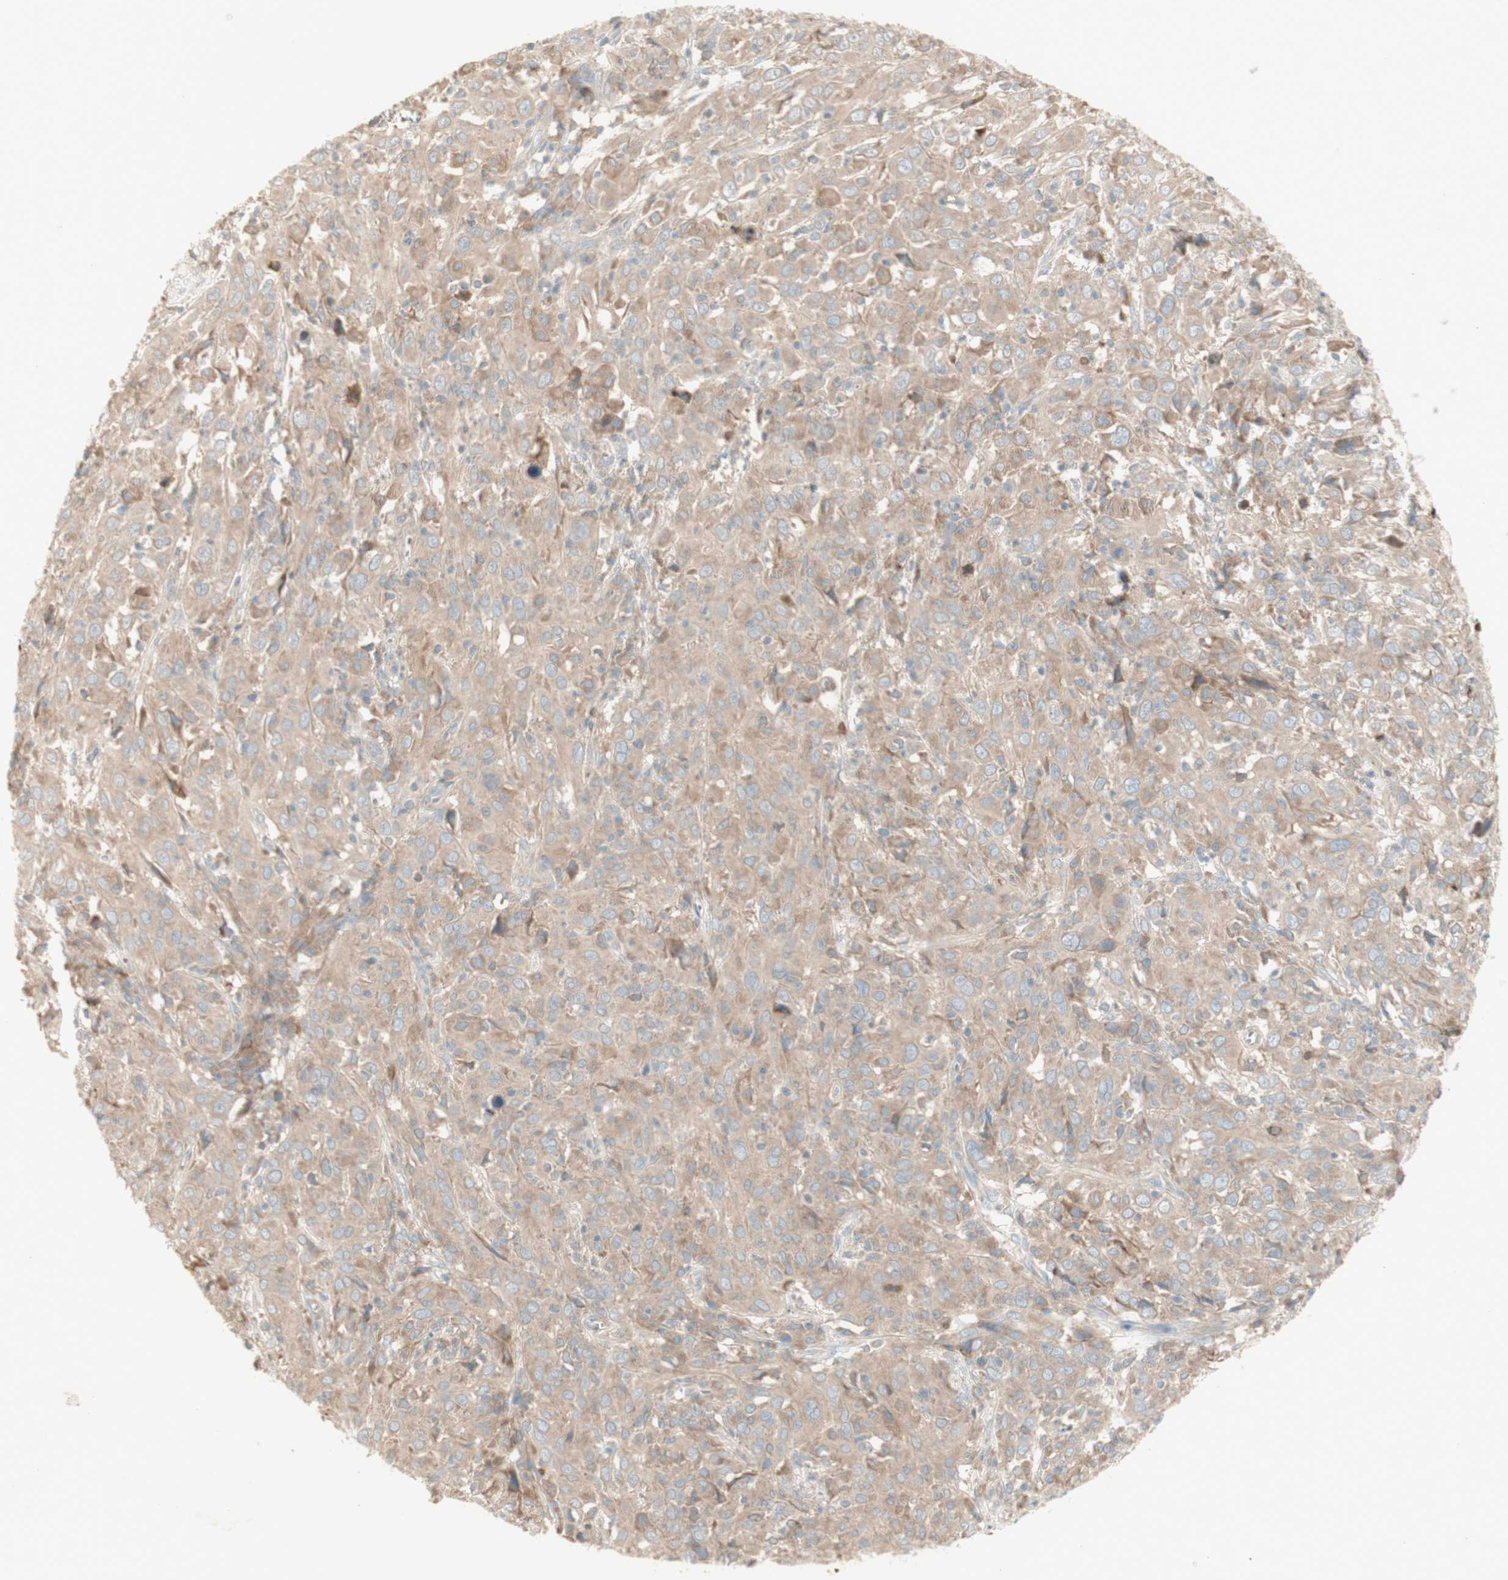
{"staining": {"intensity": "weak", "quantity": ">75%", "location": "cytoplasmic/membranous"}, "tissue": "cervical cancer", "cell_type": "Tumor cells", "image_type": "cancer", "snomed": [{"axis": "morphology", "description": "Squamous cell carcinoma, NOS"}, {"axis": "topography", "description": "Cervix"}], "caption": "Immunohistochemical staining of human cervical cancer reveals low levels of weak cytoplasmic/membranous staining in about >75% of tumor cells.", "gene": "PTGER4", "patient": {"sex": "female", "age": 46}}